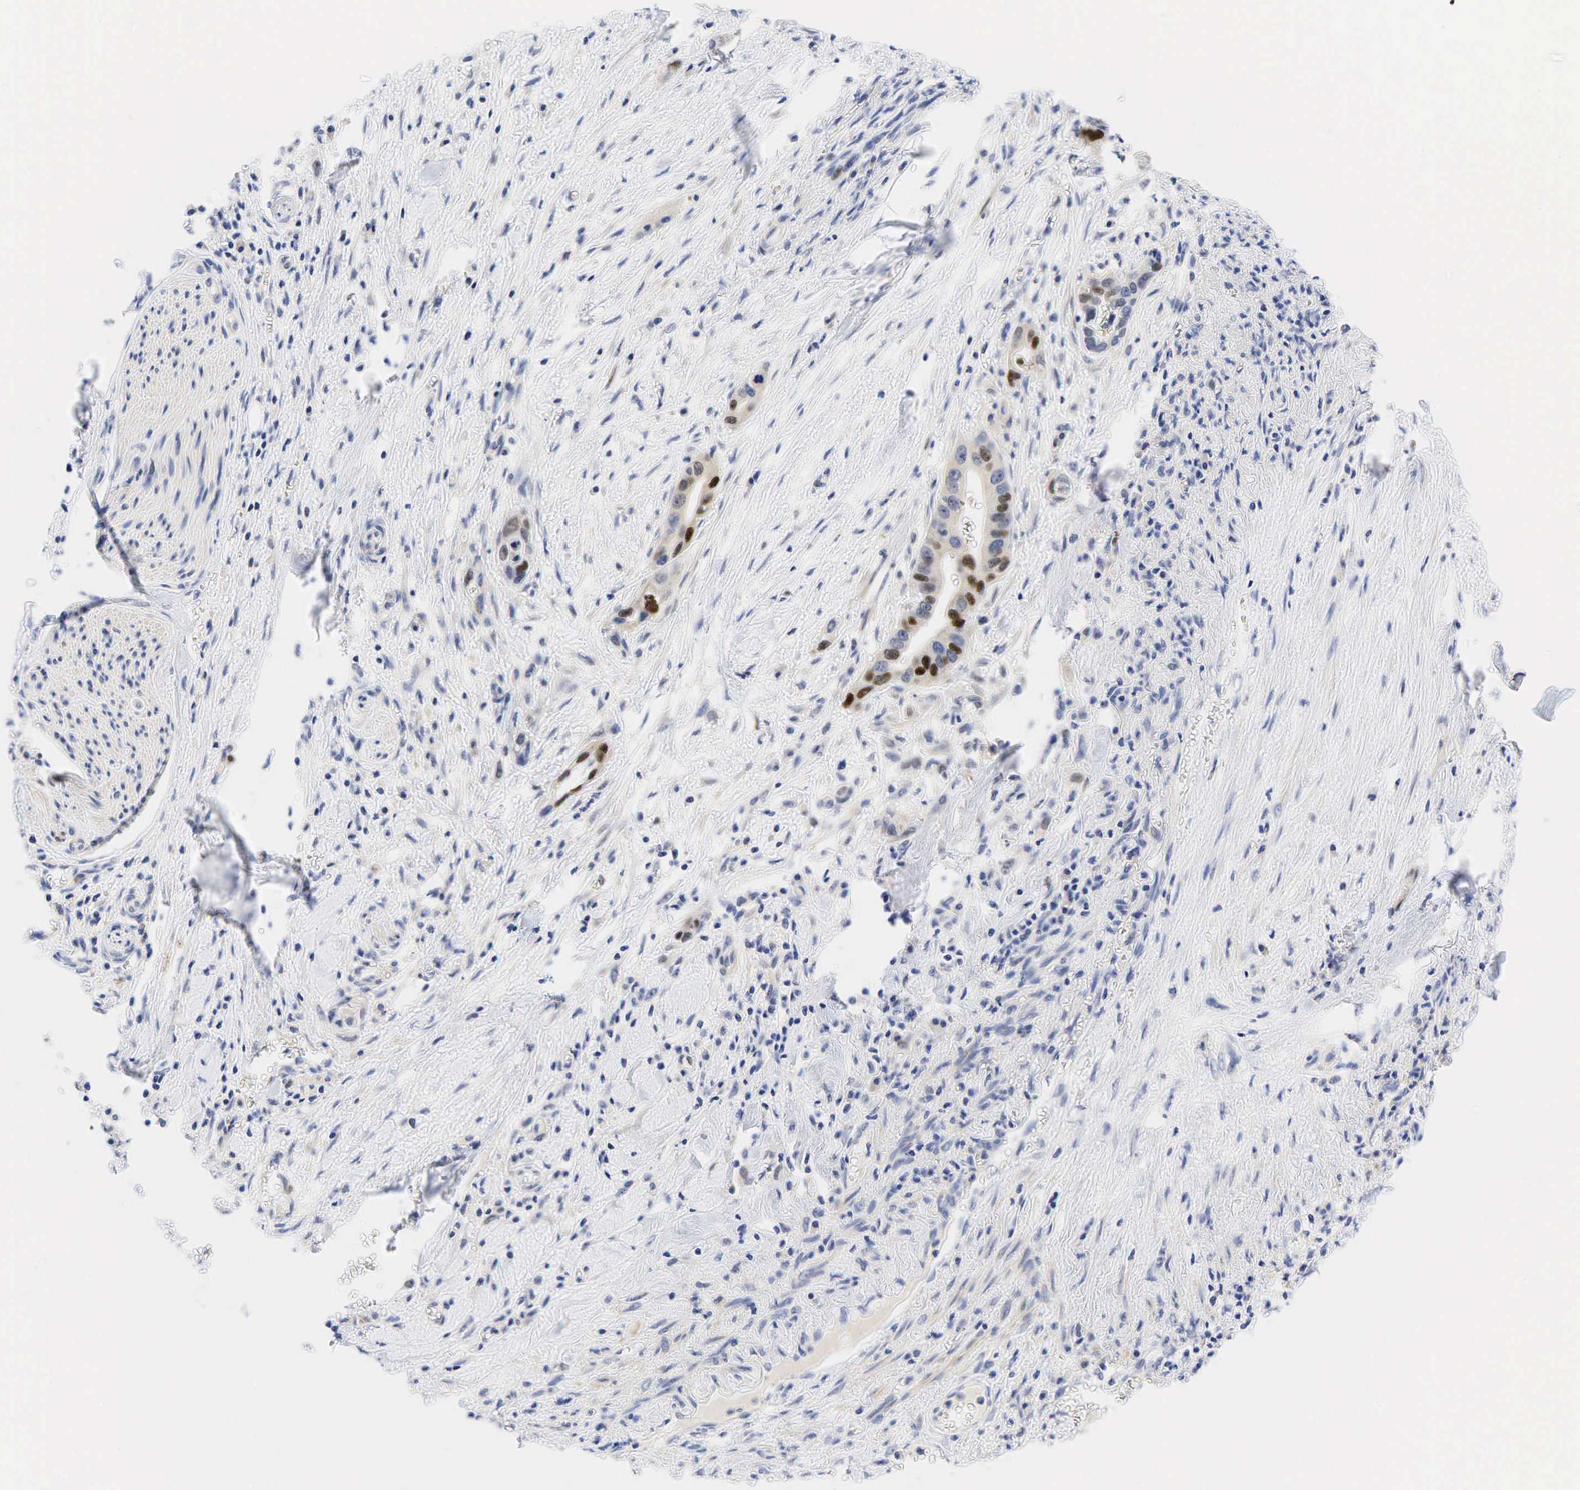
{"staining": {"intensity": "strong", "quantity": "<25%", "location": "nuclear"}, "tissue": "pancreatic cancer", "cell_type": "Tumor cells", "image_type": "cancer", "snomed": [{"axis": "morphology", "description": "Adenocarcinoma, NOS"}, {"axis": "topography", "description": "Pancreas"}], "caption": "Protein expression analysis of pancreatic adenocarcinoma demonstrates strong nuclear expression in about <25% of tumor cells.", "gene": "CCND1", "patient": {"sex": "male", "age": 69}}